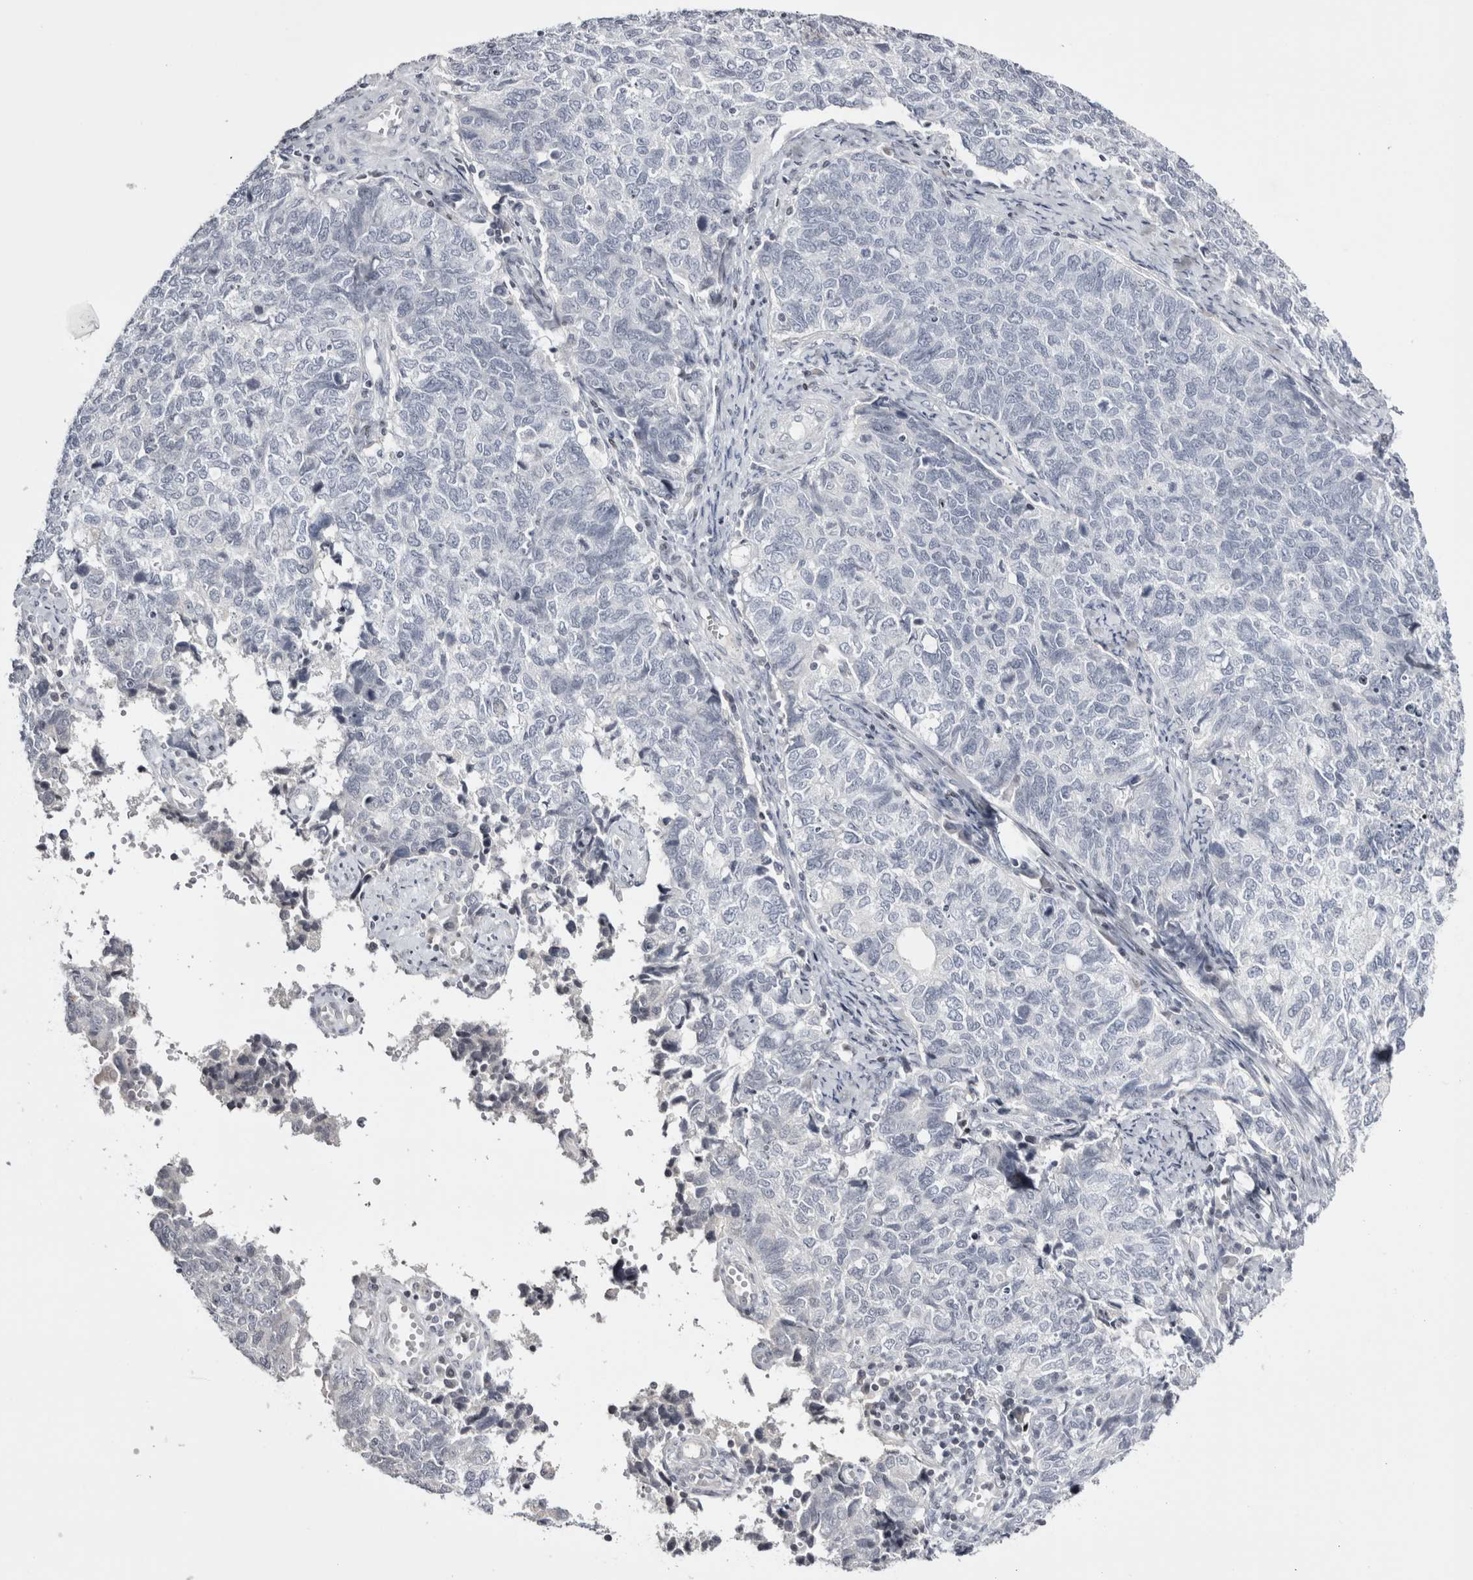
{"staining": {"intensity": "negative", "quantity": "none", "location": "none"}, "tissue": "cervical cancer", "cell_type": "Tumor cells", "image_type": "cancer", "snomed": [{"axis": "morphology", "description": "Squamous cell carcinoma, NOS"}, {"axis": "topography", "description": "Cervix"}], "caption": "Immunohistochemistry (IHC) micrograph of neoplastic tissue: cervical squamous cell carcinoma stained with DAB (3,3'-diaminobenzidine) demonstrates no significant protein positivity in tumor cells. (IHC, brightfield microscopy, high magnification).", "gene": "FNDC8", "patient": {"sex": "female", "age": 63}}